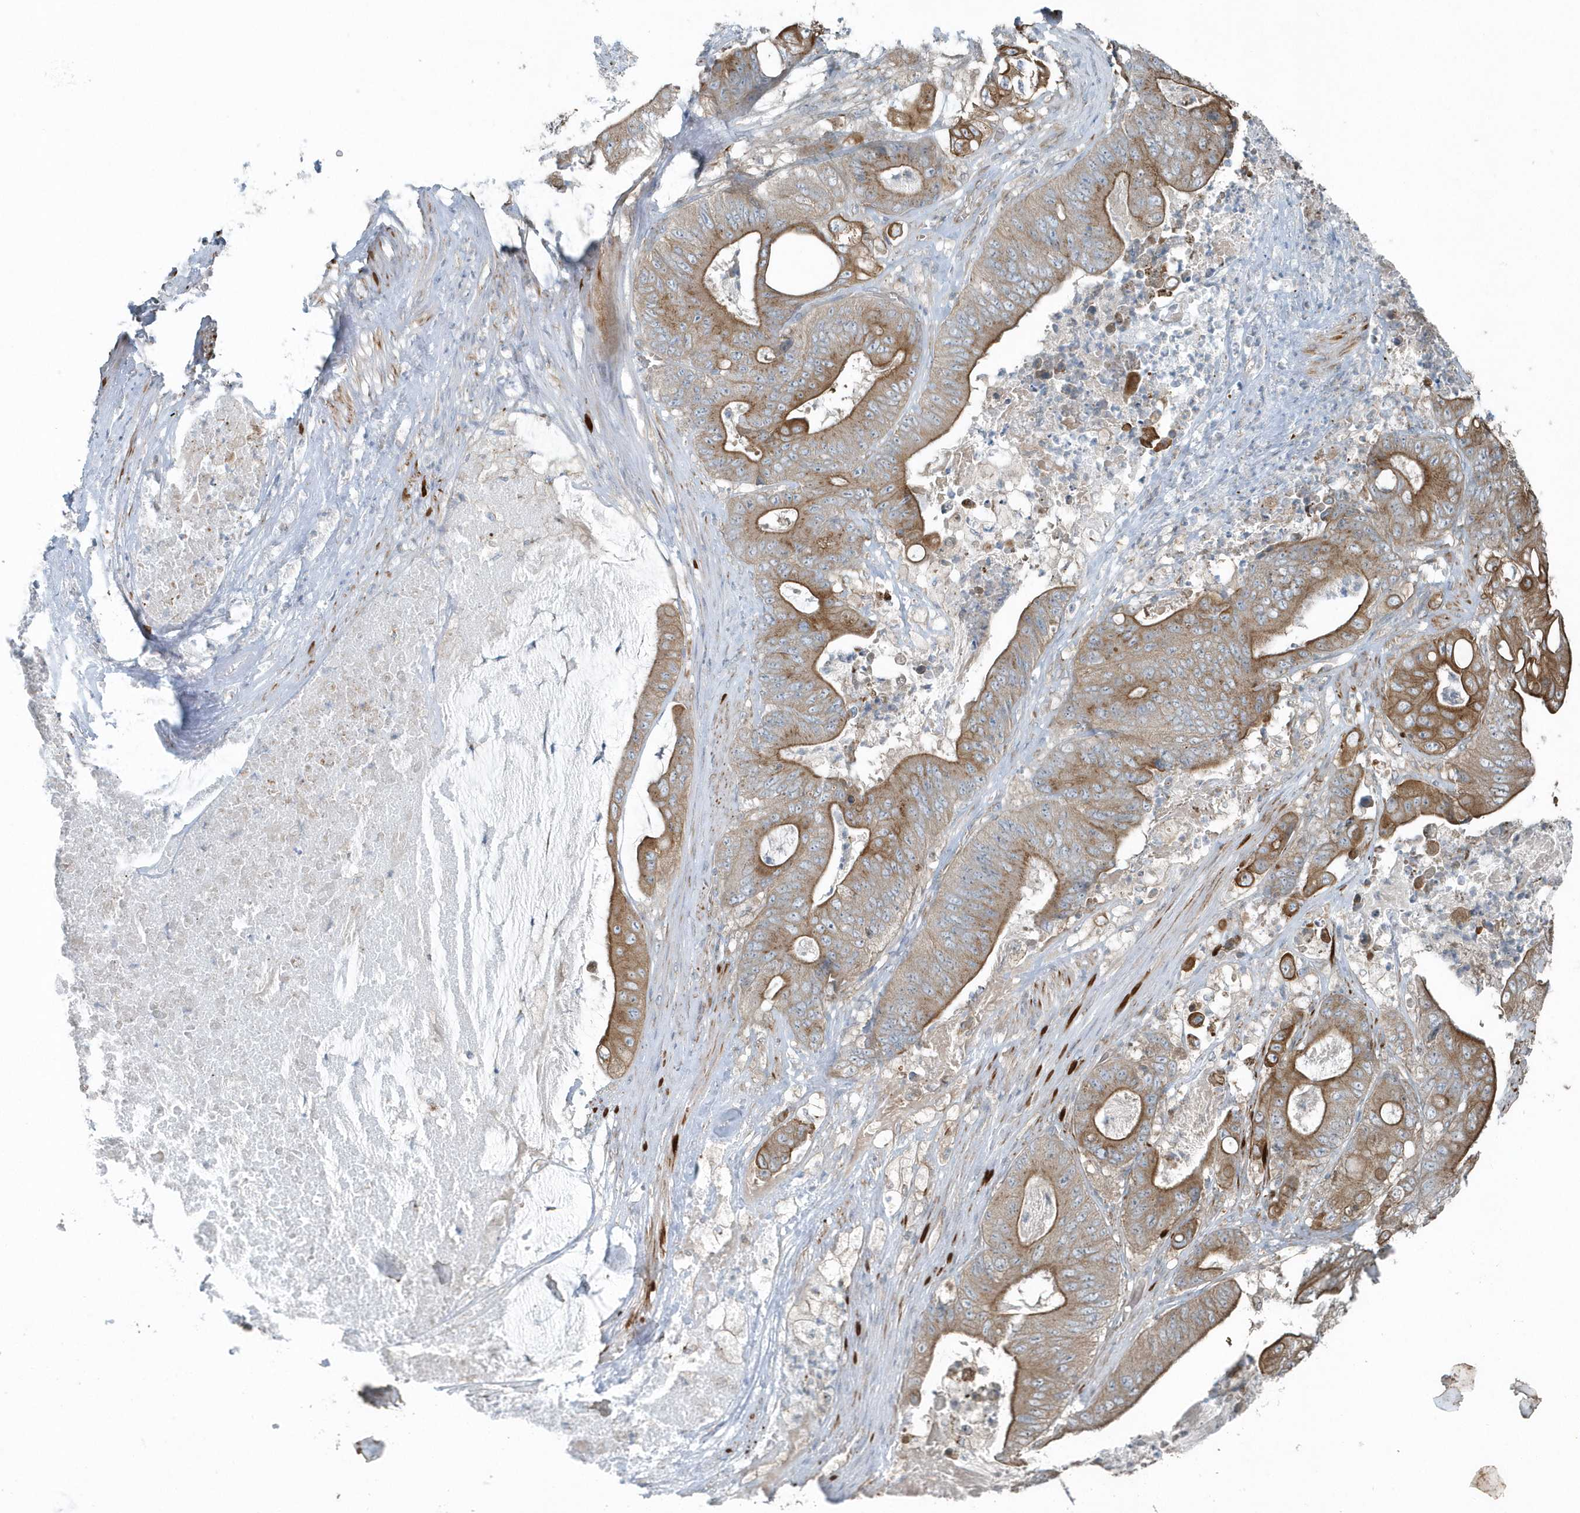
{"staining": {"intensity": "moderate", "quantity": ">75%", "location": "cytoplasmic/membranous"}, "tissue": "stomach cancer", "cell_type": "Tumor cells", "image_type": "cancer", "snomed": [{"axis": "morphology", "description": "Adenocarcinoma, NOS"}, {"axis": "topography", "description": "Stomach"}], "caption": "Stomach adenocarcinoma stained for a protein (brown) shows moderate cytoplasmic/membranous positive expression in approximately >75% of tumor cells.", "gene": "GCC2", "patient": {"sex": "female", "age": 73}}